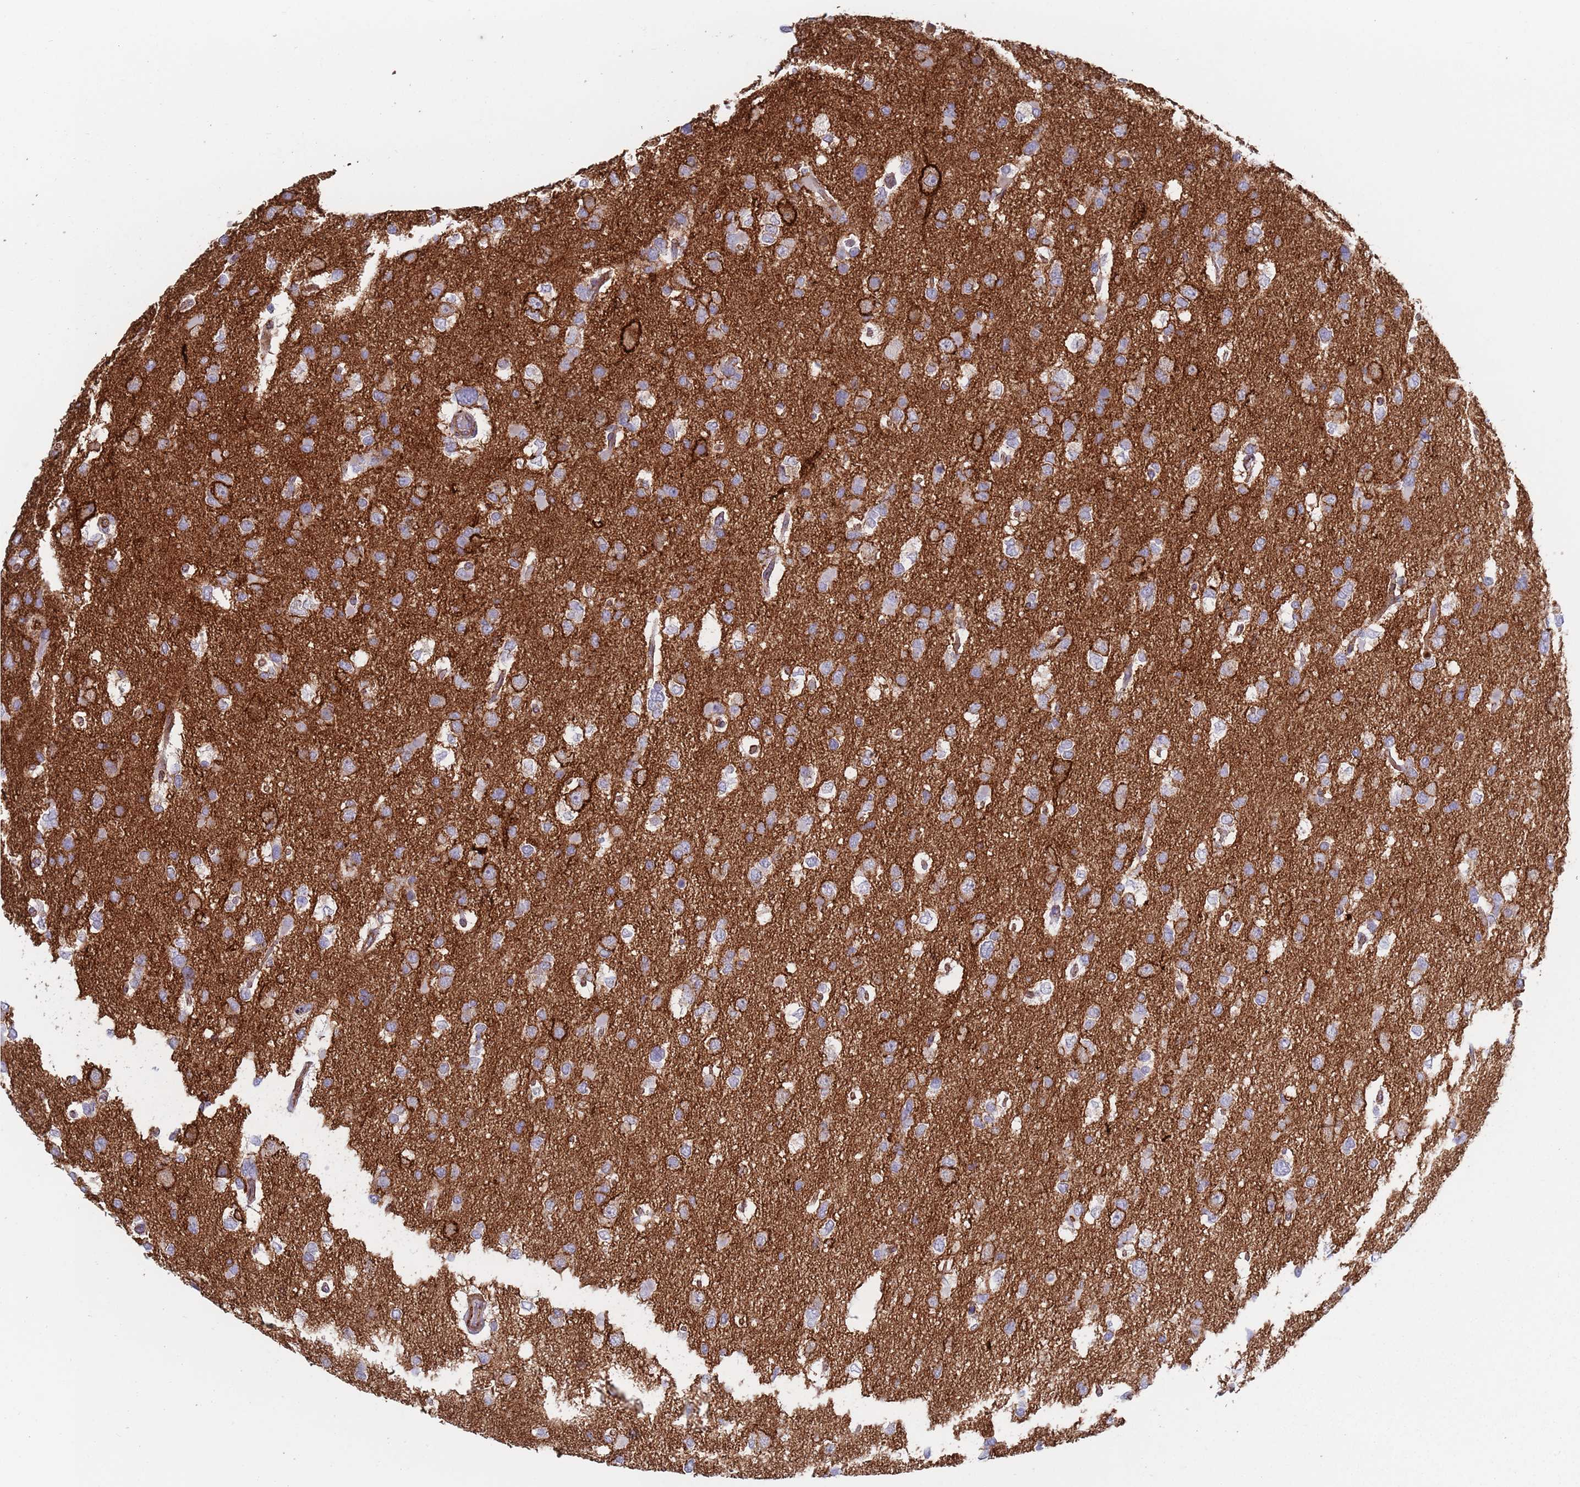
{"staining": {"intensity": "negative", "quantity": "none", "location": "none"}, "tissue": "glioma", "cell_type": "Tumor cells", "image_type": "cancer", "snomed": [{"axis": "morphology", "description": "Glioma, malignant, High grade"}, {"axis": "topography", "description": "Brain"}], "caption": "Histopathology image shows no significant protein positivity in tumor cells of glioma.", "gene": "RNF144A", "patient": {"sex": "male", "age": 53}}